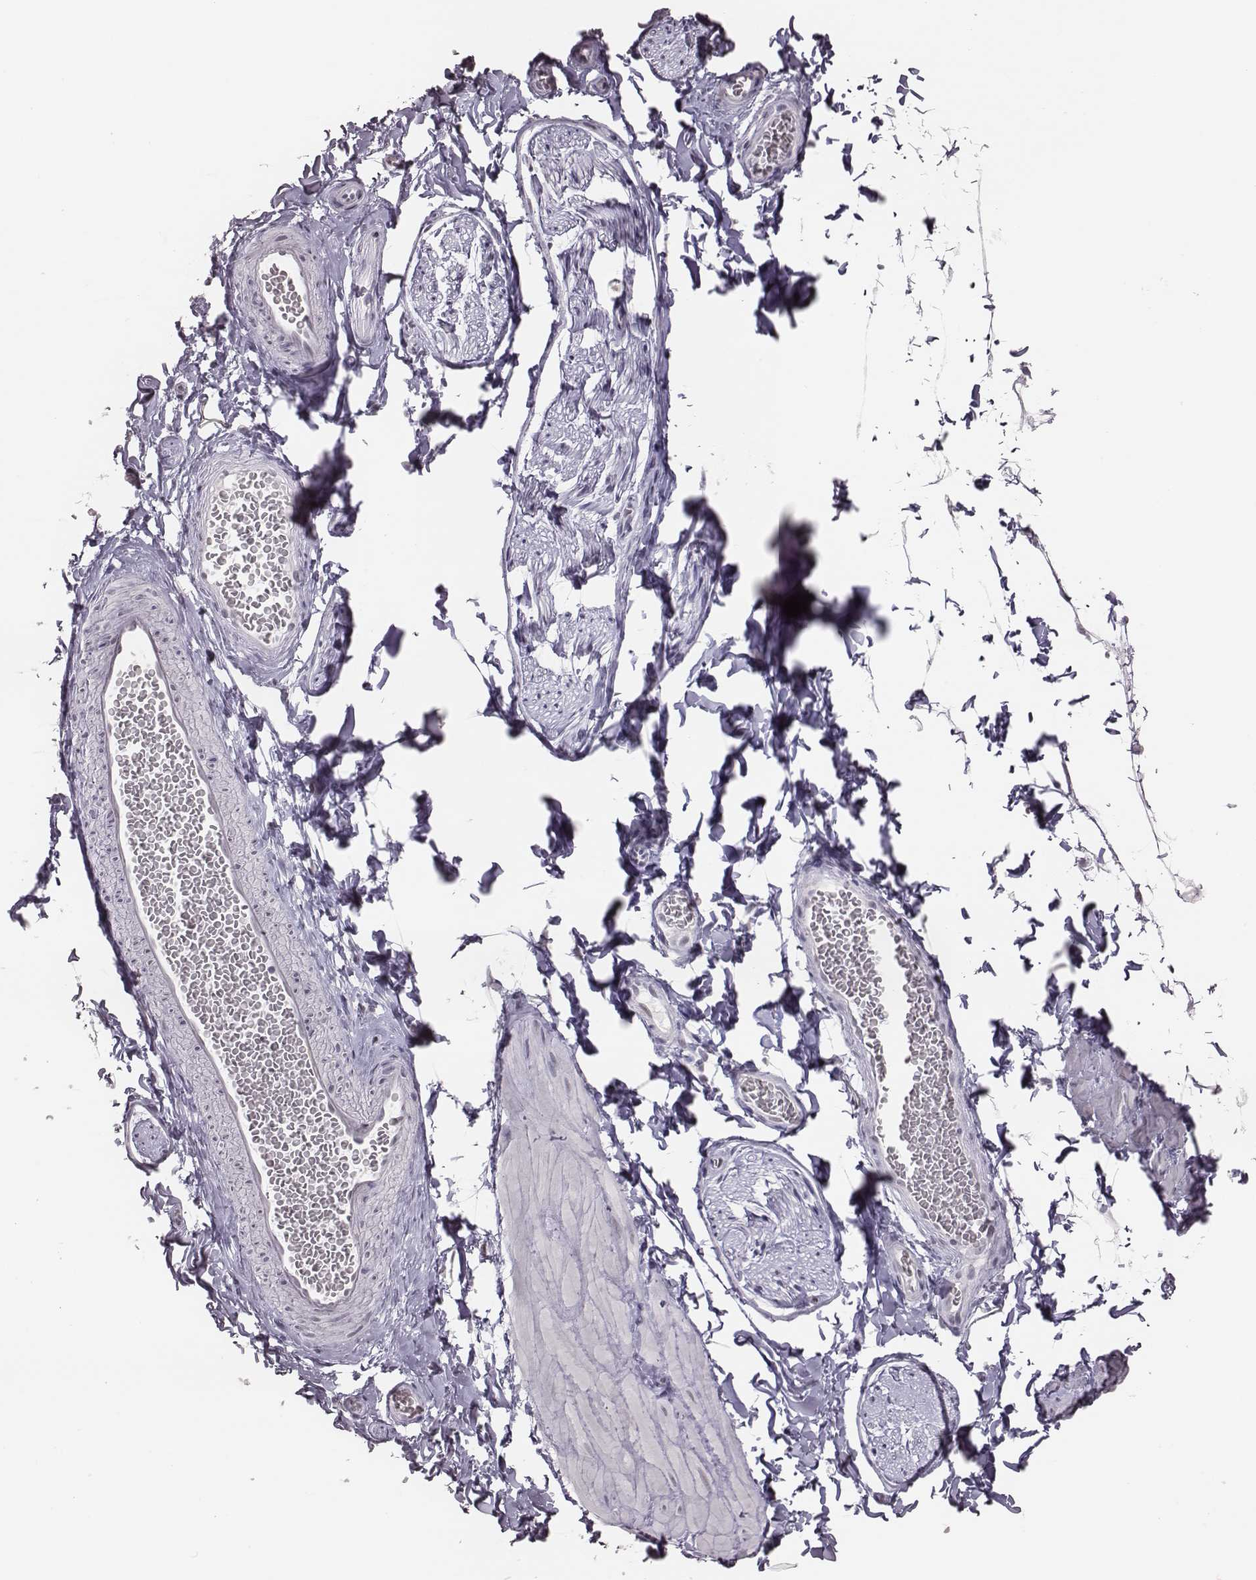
{"staining": {"intensity": "negative", "quantity": "none", "location": "none"}, "tissue": "adipose tissue", "cell_type": "Adipocytes", "image_type": "normal", "snomed": [{"axis": "morphology", "description": "Normal tissue, NOS"}, {"axis": "topography", "description": "Smooth muscle"}, {"axis": "topography", "description": "Peripheral nerve tissue"}], "caption": "Adipocytes are negative for brown protein staining in normal adipose tissue. Brightfield microscopy of IHC stained with DAB (brown) and hematoxylin (blue), captured at high magnification.", "gene": "PBK", "patient": {"sex": "male", "age": 22}}